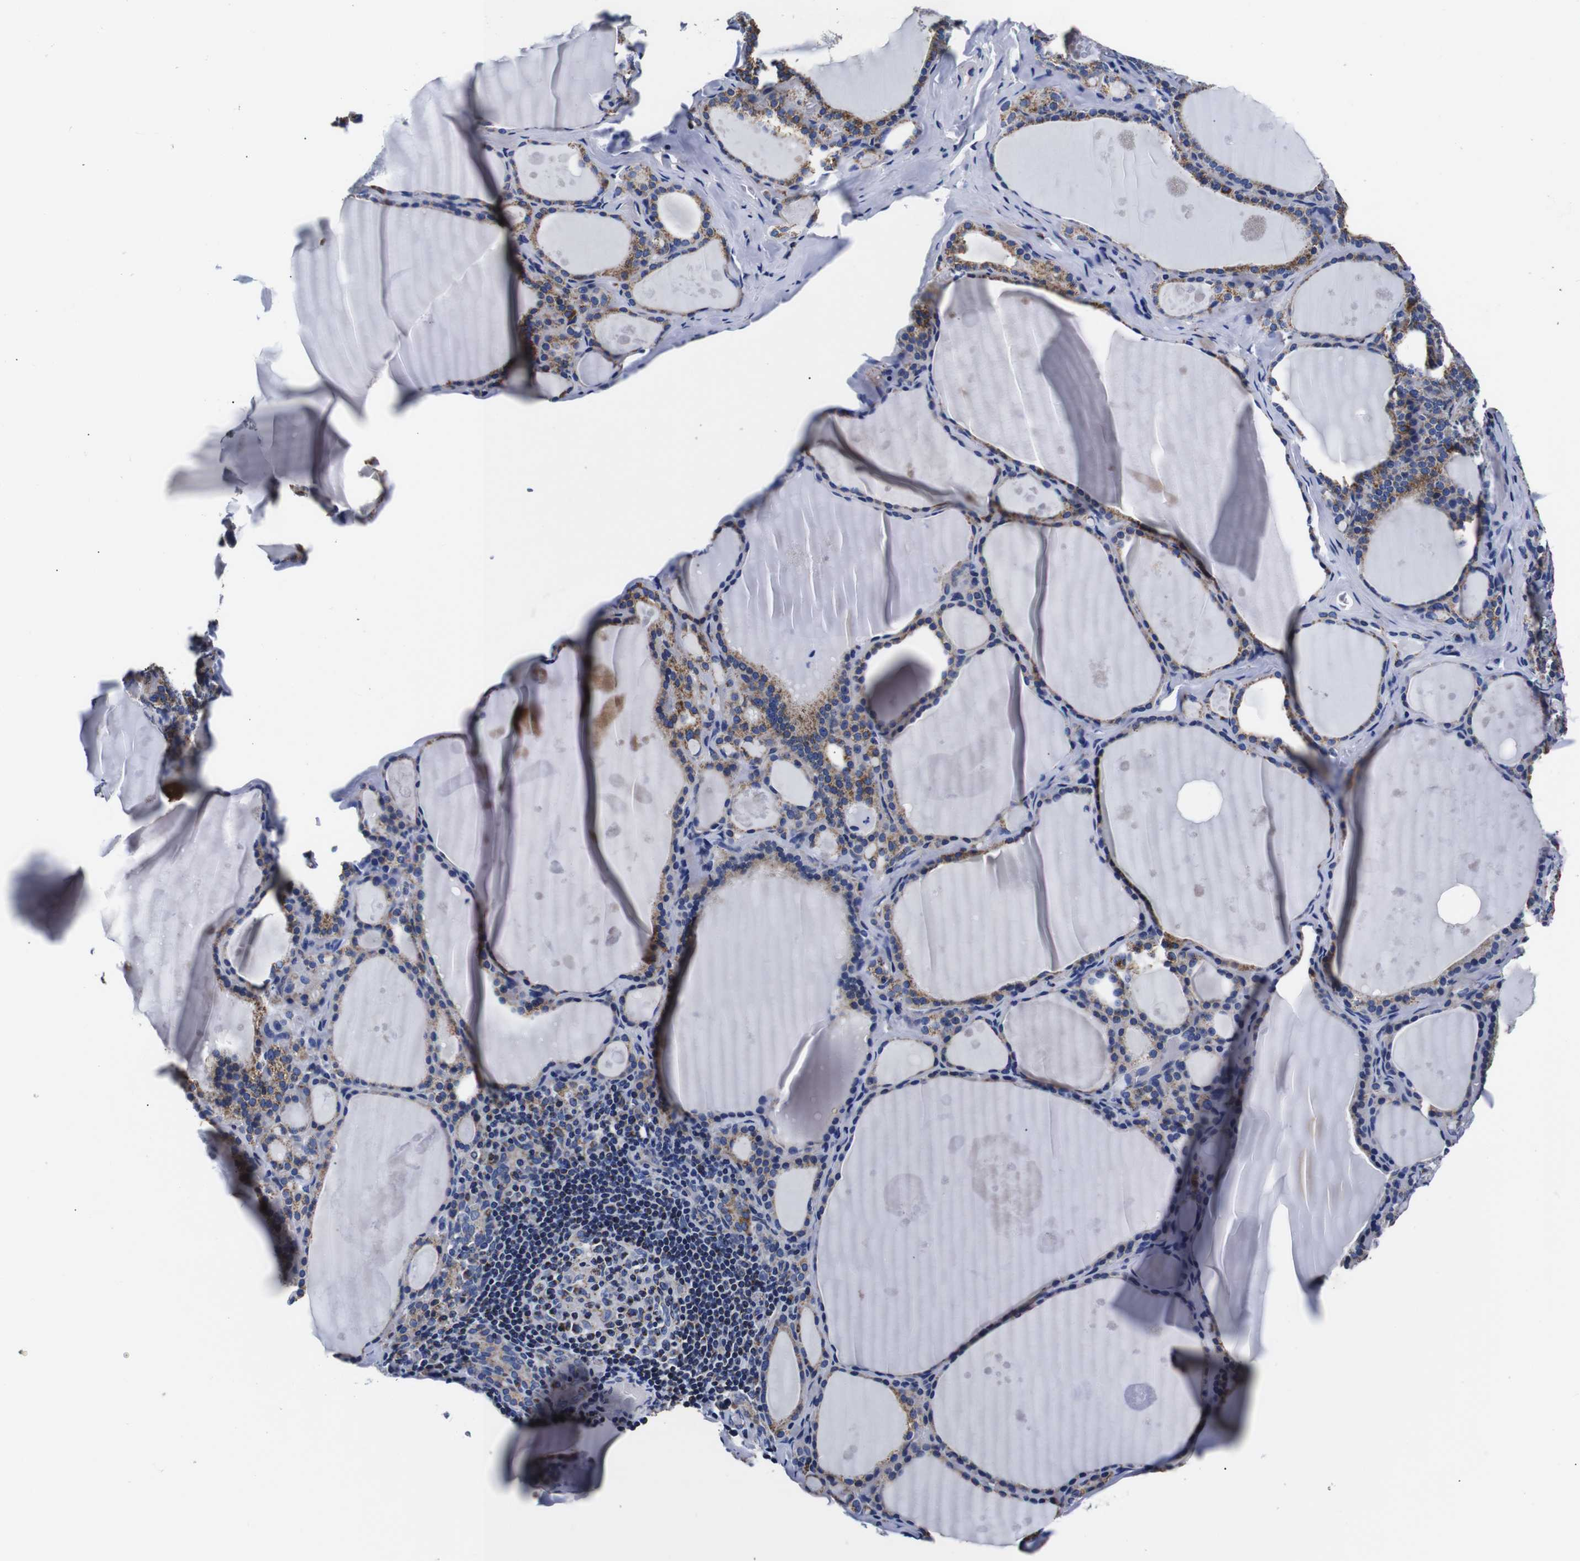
{"staining": {"intensity": "moderate", "quantity": ">75%", "location": "cytoplasmic/membranous"}, "tissue": "thyroid gland", "cell_type": "Glandular cells", "image_type": "normal", "snomed": [{"axis": "morphology", "description": "Normal tissue, NOS"}, {"axis": "topography", "description": "Thyroid gland"}], "caption": "IHC image of normal thyroid gland: human thyroid gland stained using immunohistochemistry (IHC) displays medium levels of moderate protein expression localized specifically in the cytoplasmic/membranous of glandular cells, appearing as a cytoplasmic/membranous brown color.", "gene": "FKBP9", "patient": {"sex": "male", "age": 56}}